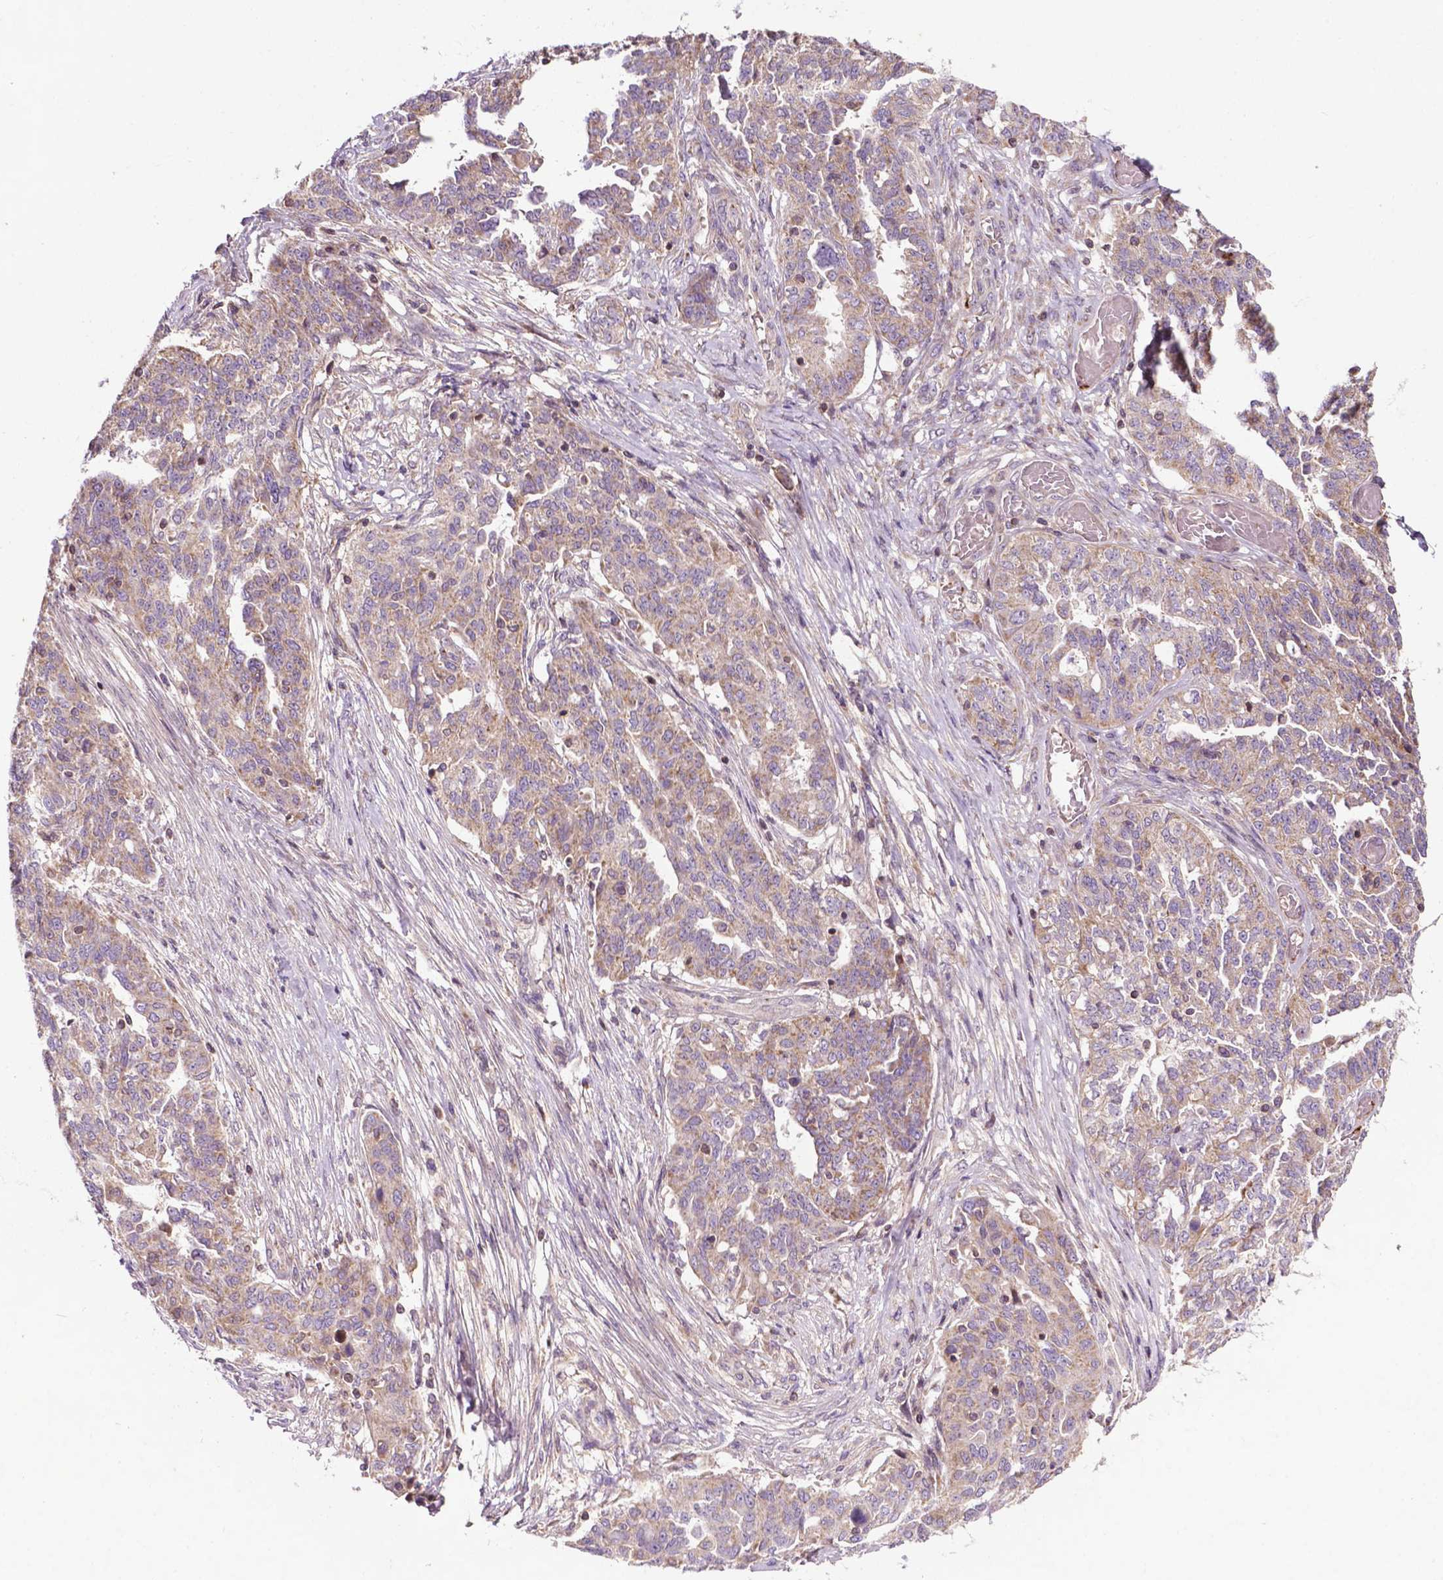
{"staining": {"intensity": "weak", "quantity": ">75%", "location": "cytoplasmic/membranous"}, "tissue": "ovarian cancer", "cell_type": "Tumor cells", "image_type": "cancer", "snomed": [{"axis": "morphology", "description": "Cystadenocarcinoma, serous, NOS"}, {"axis": "topography", "description": "Ovary"}], "caption": "Immunohistochemical staining of human ovarian serous cystadenocarcinoma reveals low levels of weak cytoplasmic/membranous positivity in approximately >75% of tumor cells.", "gene": "SPNS2", "patient": {"sex": "female", "age": 67}}